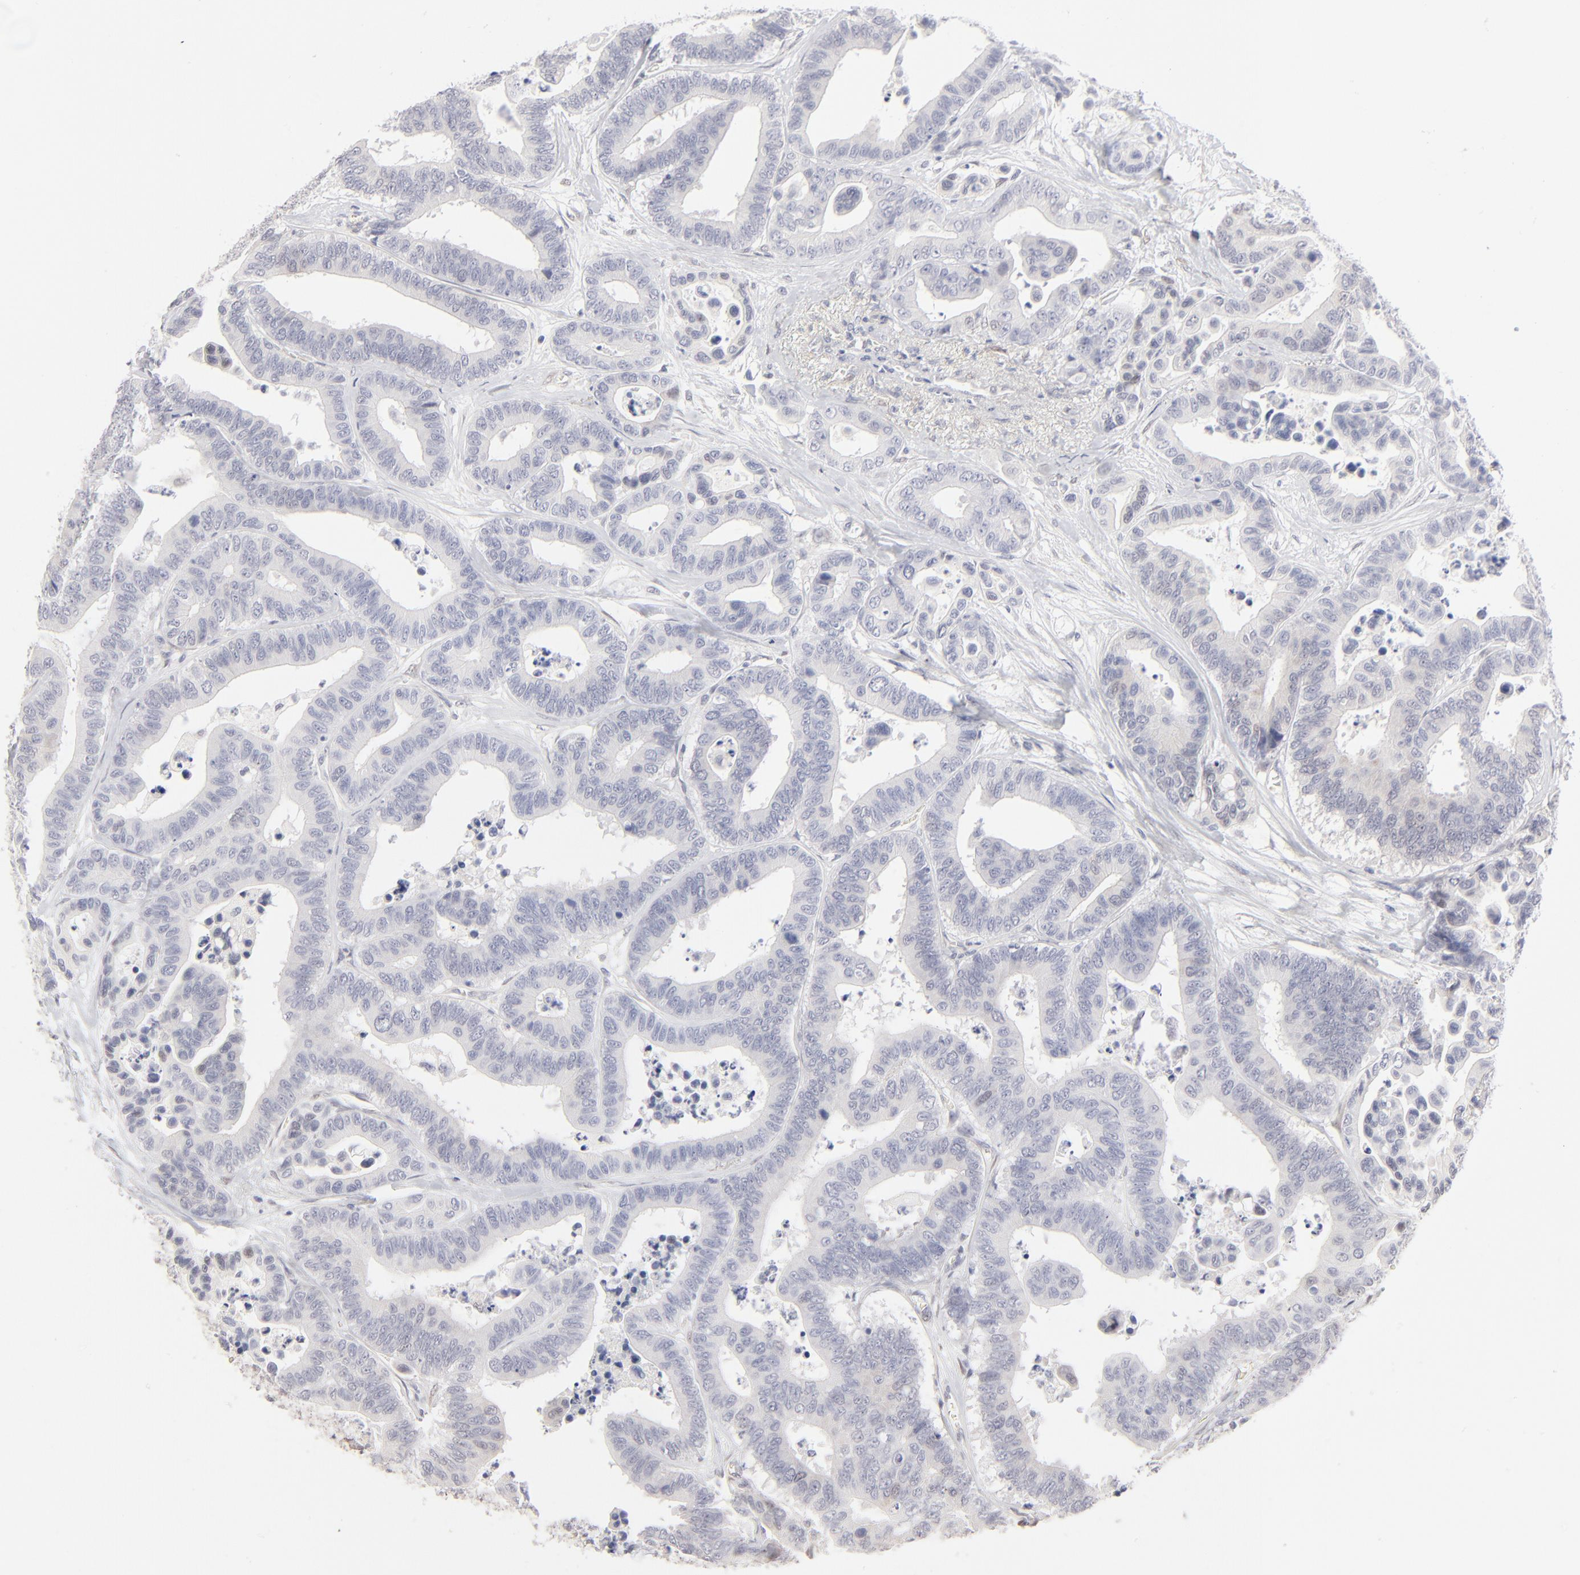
{"staining": {"intensity": "negative", "quantity": "none", "location": "none"}, "tissue": "colorectal cancer", "cell_type": "Tumor cells", "image_type": "cancer", "snomed": [{"axis": "morphology", "description": "Adenocarcinoma, NOS"}, {"axis": "topography", "description": "Colon"}], "caption": "Tumor cells show no significant protein staining in colorectal cancer.", "gene": "RBM3", "patient": {"sex": "male", "age": 82}}